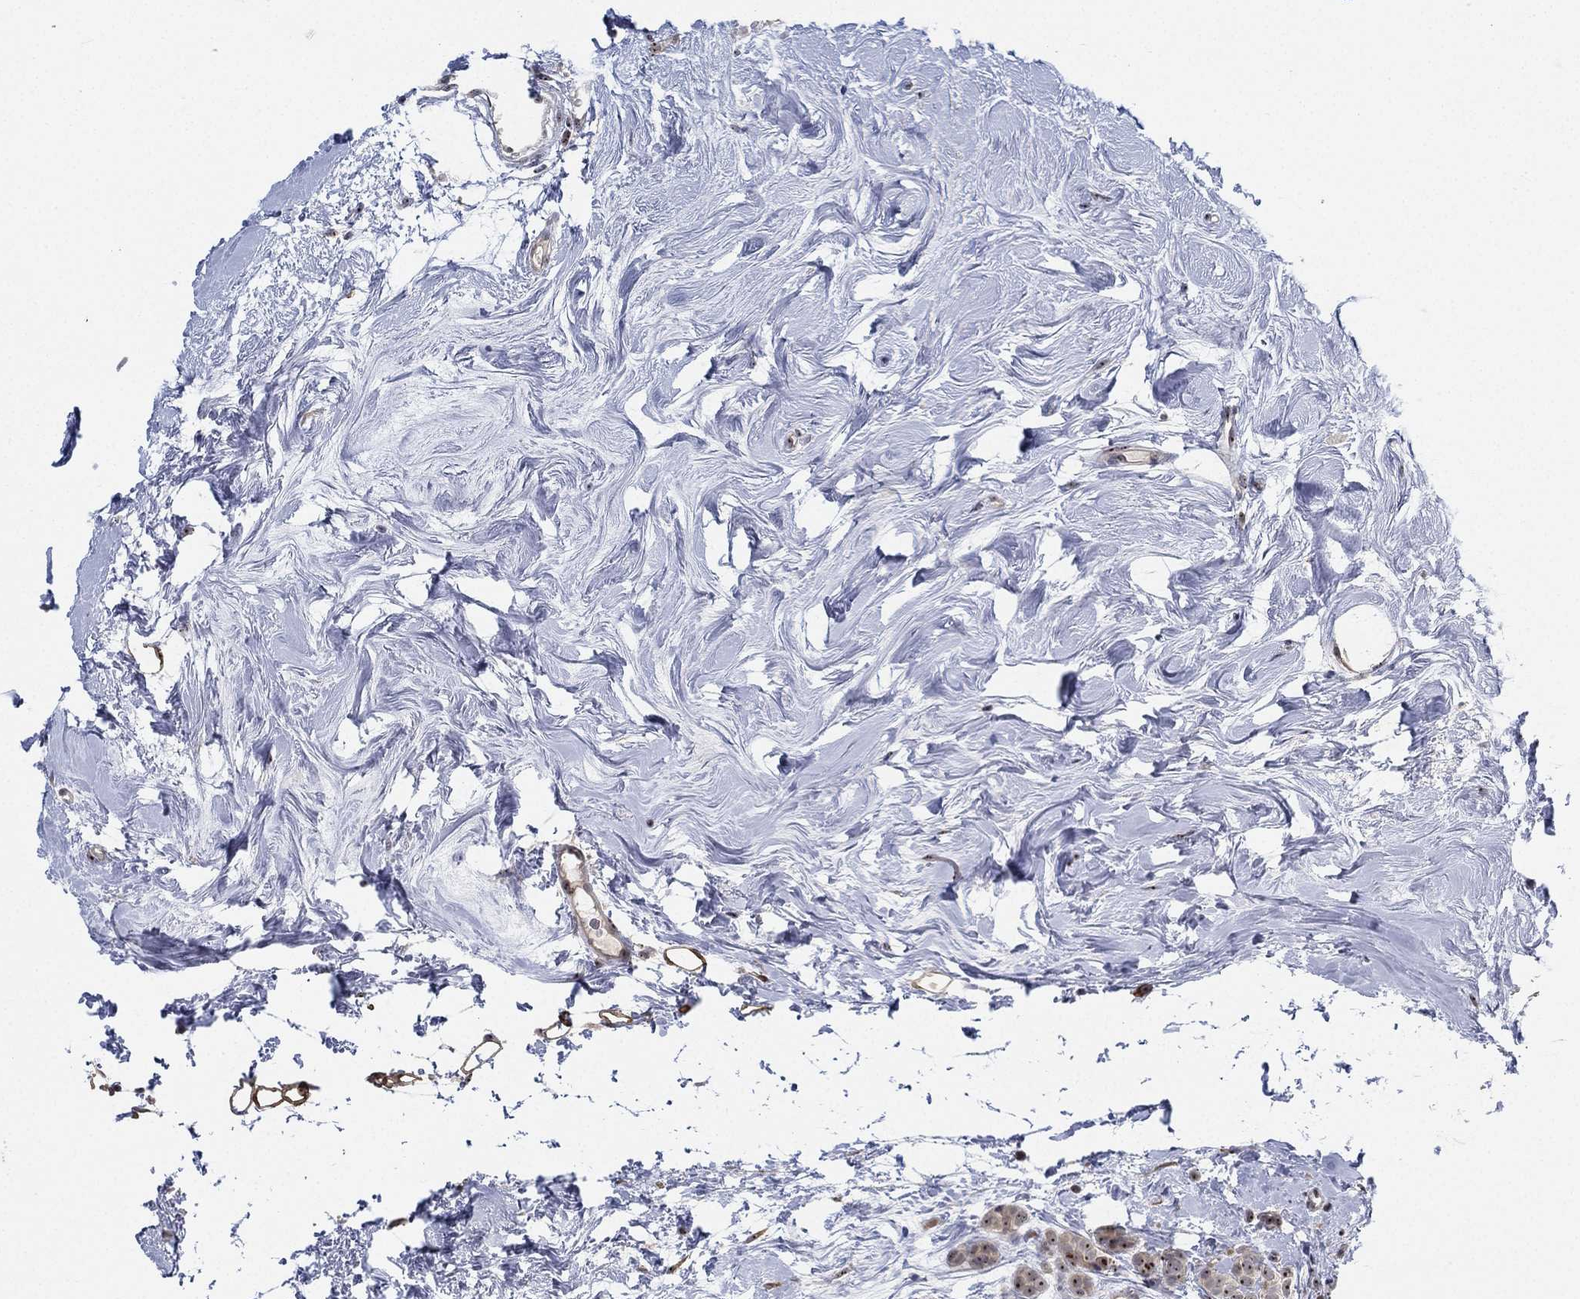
{"staining": {"intensity": "moderate", "quantity": ">75%", "location": "cytoplasmic/membranous,nuclear"}, "tissue": "breast cancer", "cell_type": "Tumor cells", "image_type": "cancer", "snomed": [{"axis": "morphology", "description": "Lobular carcinoma"}, {"axis": "topography", "description": "Breast"}], "caption": "IHC histopathology image of neoplastic tissue: human breast cancer stained using IHC demonstrates medium levels of moderate protein expression localized specifically in the cytoplasmic/membranous and nuclear of tumor cells, appearing as a cytoplasmic/membranous and nuclear brown color.", "gene": "PPP1R16B", "patient": {"sex": "female", "age": 49}}